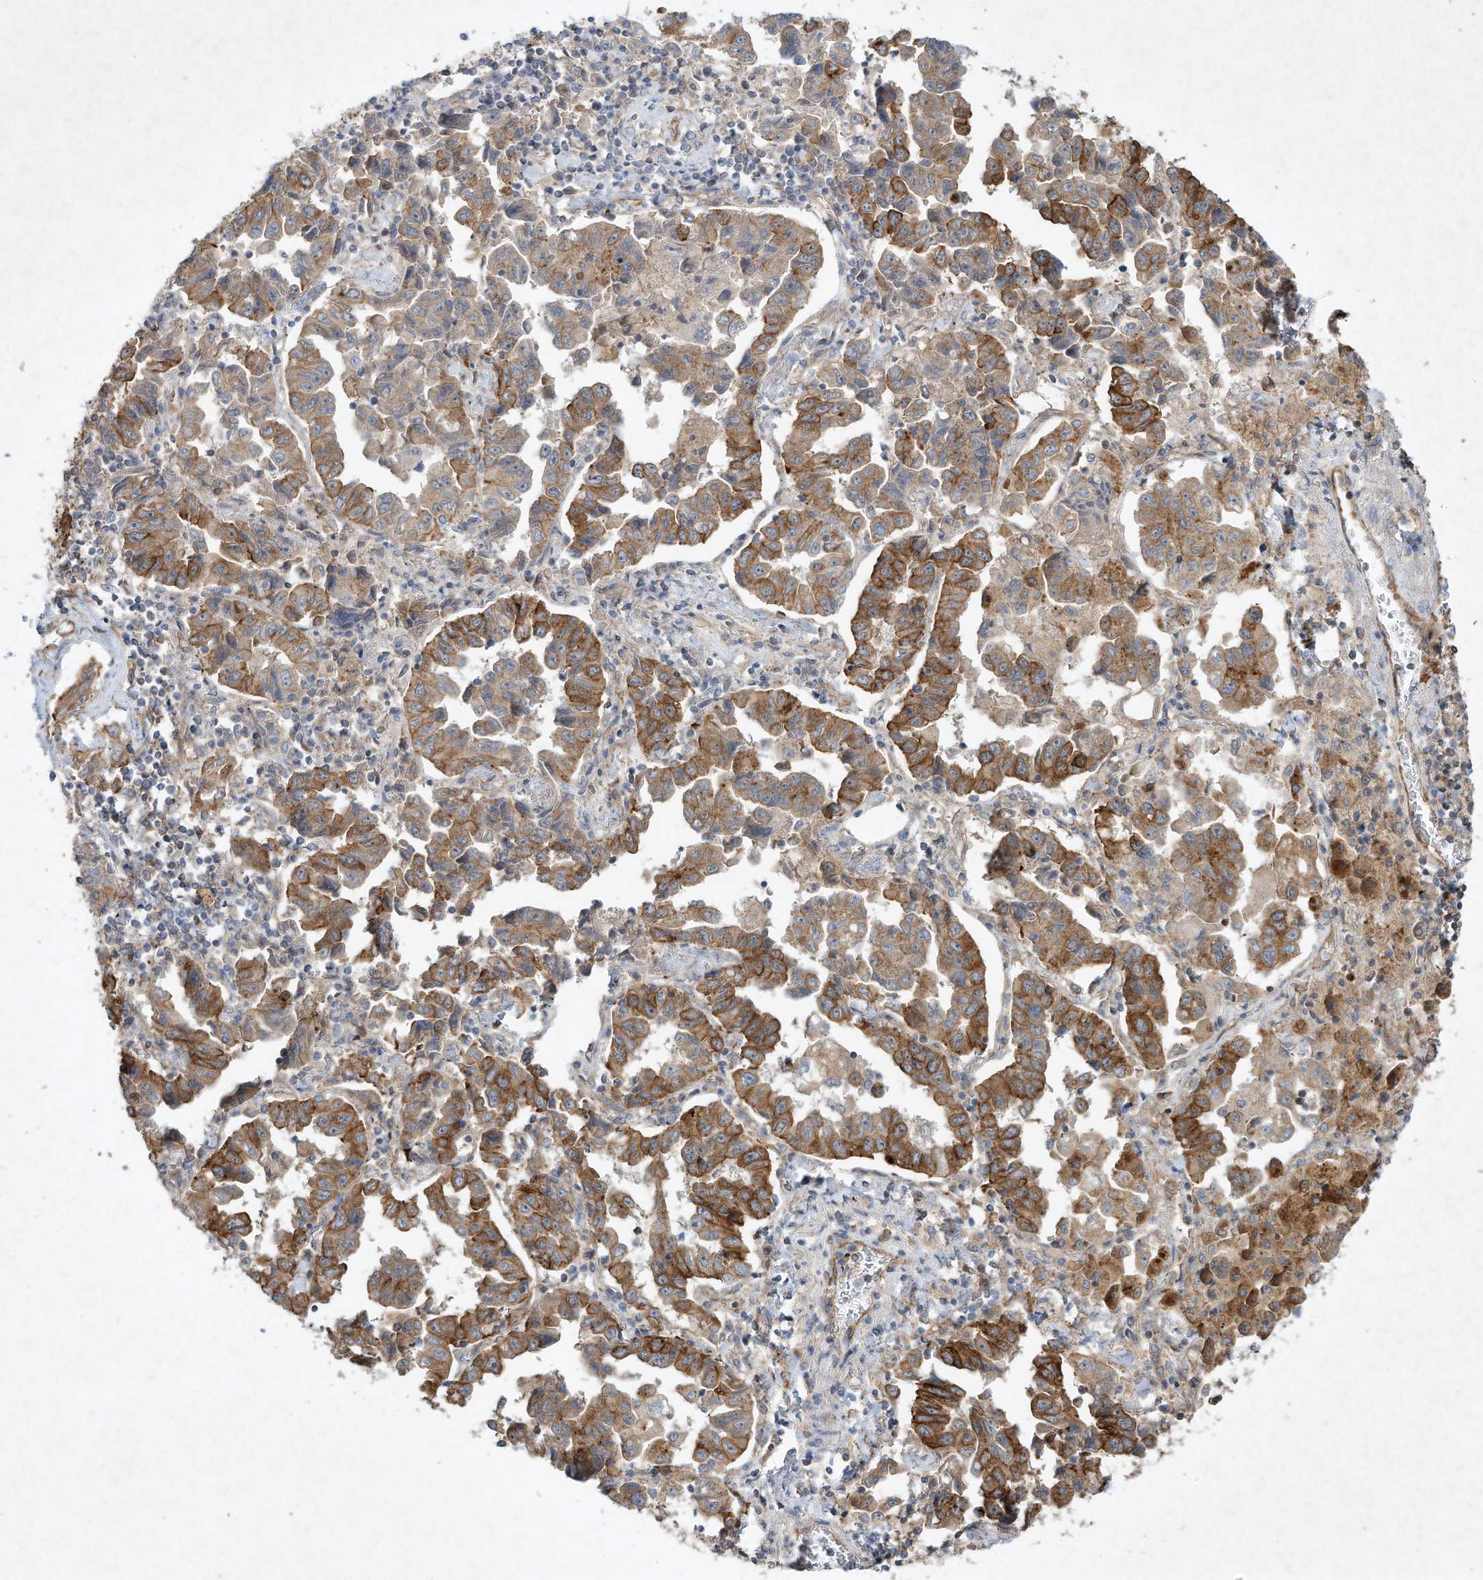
{"staining": {"intensity": "moderate", "quantity": ">75%", "location": "cytoplasmic/membranous"}, "tissue": "lung cancer", "cell_type": "Tumor cells", "image_type": "cancer", "snomed": [{"axis": "morphology", "description": "Adenocarcinoma, NOS"}, {"axis": "topography", "description": "Lung"}], "caption": "A high-resolution photomicrograph shows immunohistochemistry (IHC) staining of lung adenocarcinoma, which displays moderate cytoplasmic/membranous expression in approximately >75% of tumor cells. (Stains: DAB (3,3'-diaminobenzidine) in brown, nuclei in blue, Microscopy: brightfield microscopy at high magnification).", "gene": "HTR5A", "patient": {"sex": "female", "age": 51}}